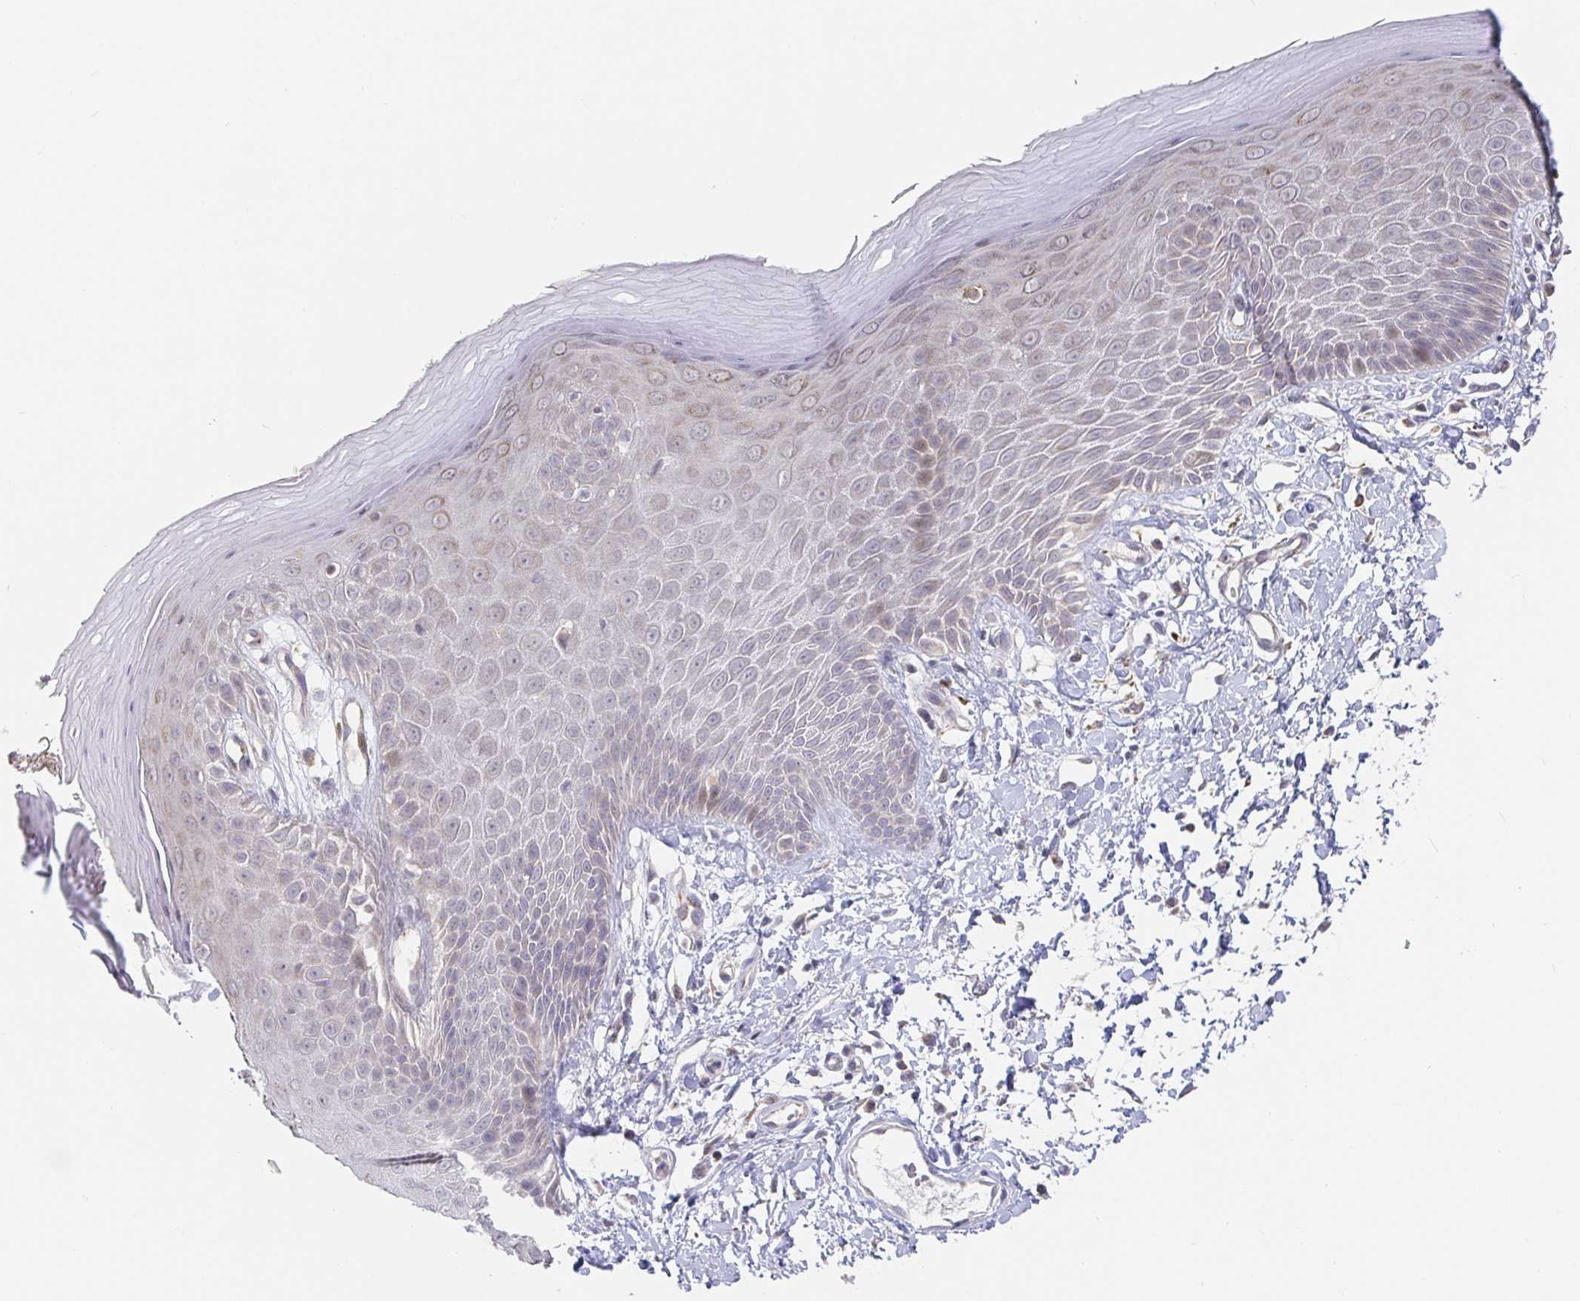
{"staining": {"intensity": "weak", "quantity": "25%-75%", "location": "cytoplasmic/membranous"}, "tissue": "skin", "cell_type": "Epidermal cells", "image_type": "normal", "snomed": [{"axis": "morphology", "description": "Normal tissue, NOS"}, {"axis": "topography", "description": "Anal"}, {"axis": "topography", "description": "Peripheral nerve tissue"}], "caption": "IHC of benign skin demonstrates low levels of weak cytoplasmic/membranous staining in approximately 25%-75% of epidermal cells.", "gene": "CIT", "patient": {"sex": "male", "age": 78}}